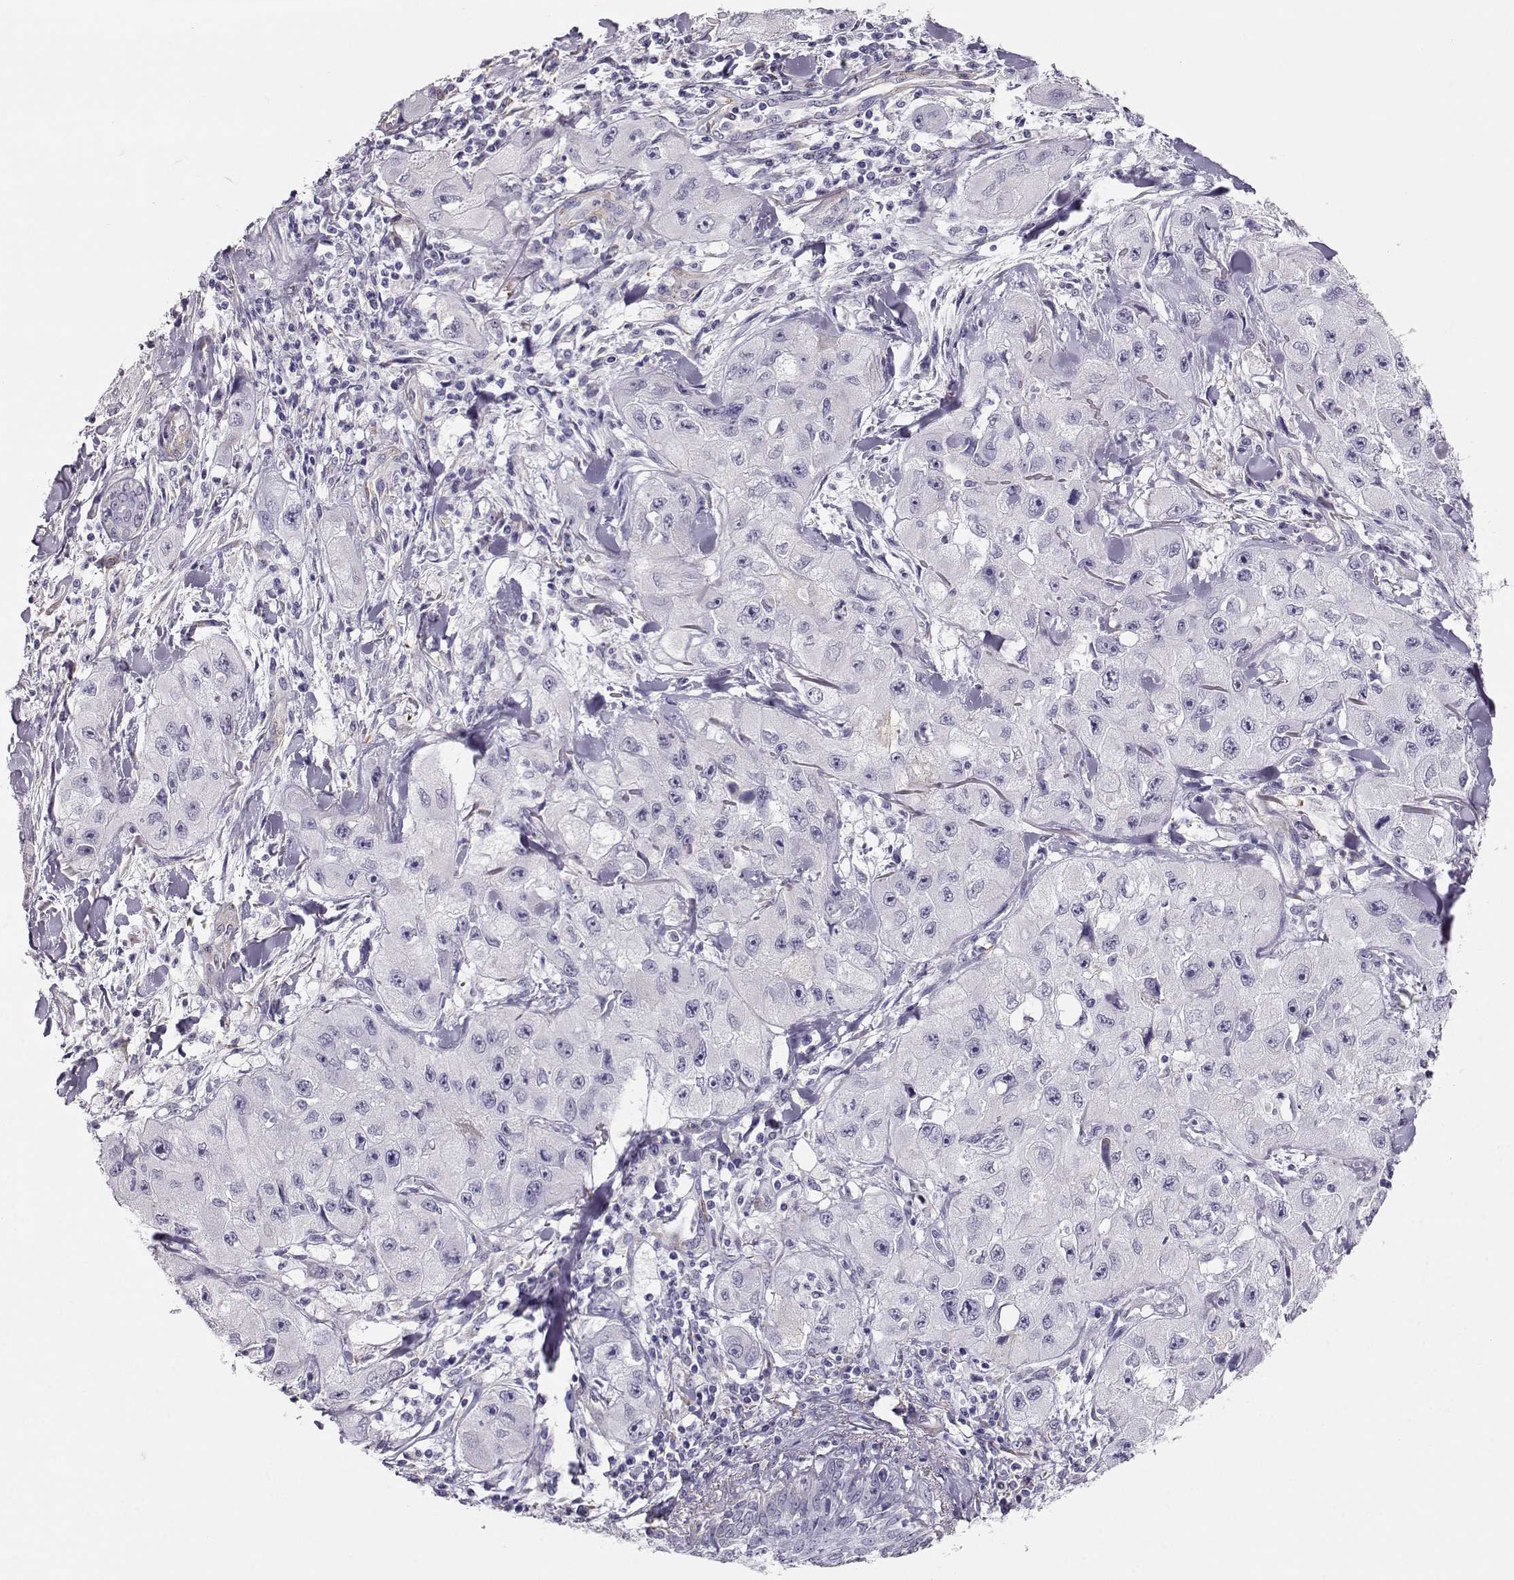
{"staining": {"intensity": "negative", "quantity": "none", "location": "none"}, "tissue": "skin cancer", "cell_type": "Tumor cells", "image_type": "cancer", "snomed": [{"axis": "morphology", "description": "Squamous cell carcinoma, NOS"}, {"axis": "topography", "description": "Skin"}, {"axis": "topography", "description": "Subcutis"}], "caption": "Immunohistochemical staining of skin cancer shows no significant positivity in tumor cells. (DAB (3,3'-diaminobenzidine) immunohistochemistry visualized using brightfield microscopy, high magnification).", "gene": "RBM44", "patient": {"sex": "male", "age": 73}}